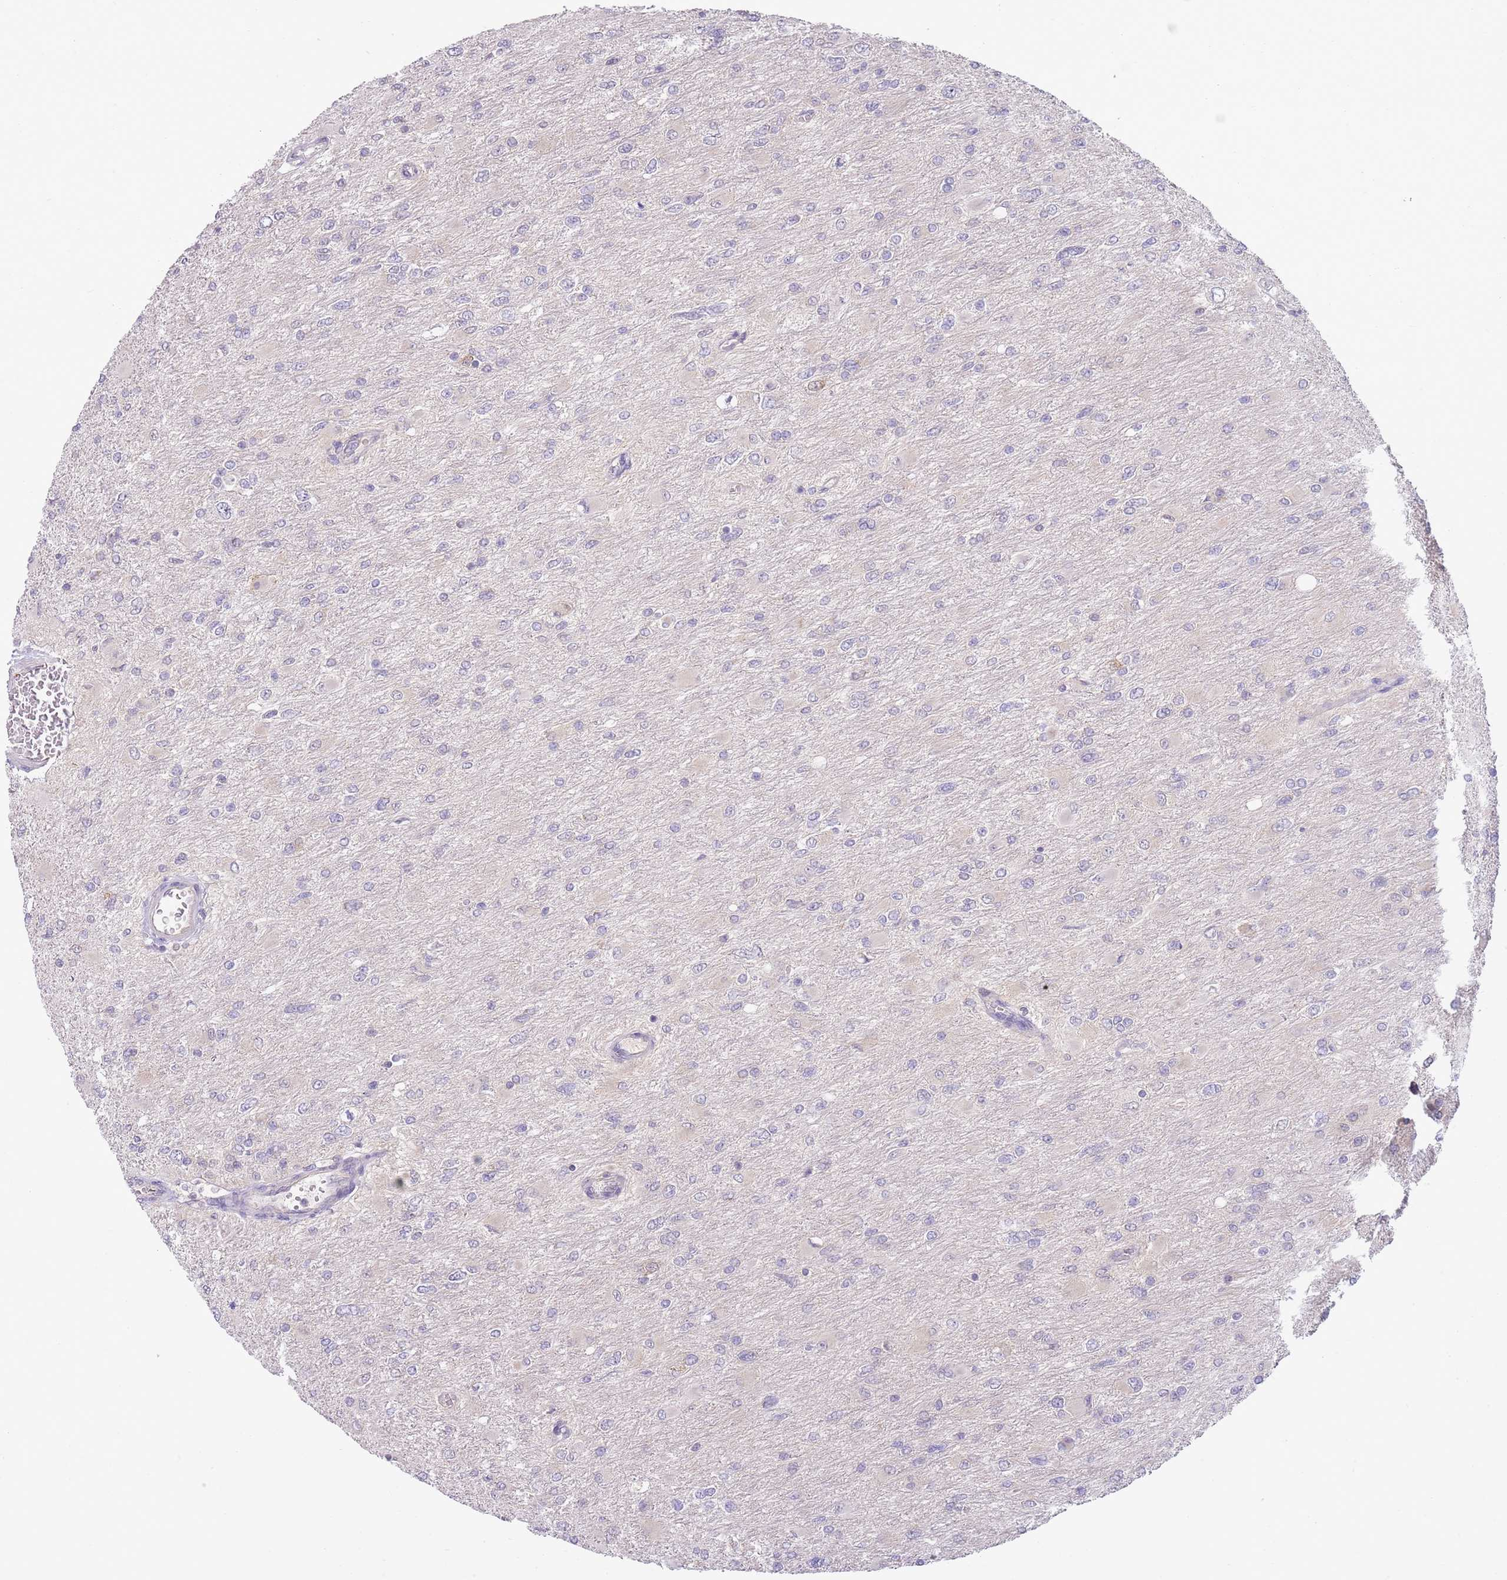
{"staining": {"intensity": "negative", "quantity": "none", "location": "none"}, "tissue": "glioma", "cell_type": "Tumor cells", "image_type": "cancer", "snomed": [{"axis": "morphology", "description": "Glioma, malignant, High grade"}, {"axis": "topography", "description": "Cerebral cortex"}], "caption": "A micrograph of glioma stained for a protein demonstrates no brown staining in tumor cells. The staining is performed using DAB (3,3'-diaminobenzidine) brown chromogen with nuclei counter-stained in using hematoxylin.", "gene": "SKOR2", "patient": {"sex": "female", "age": 36}}